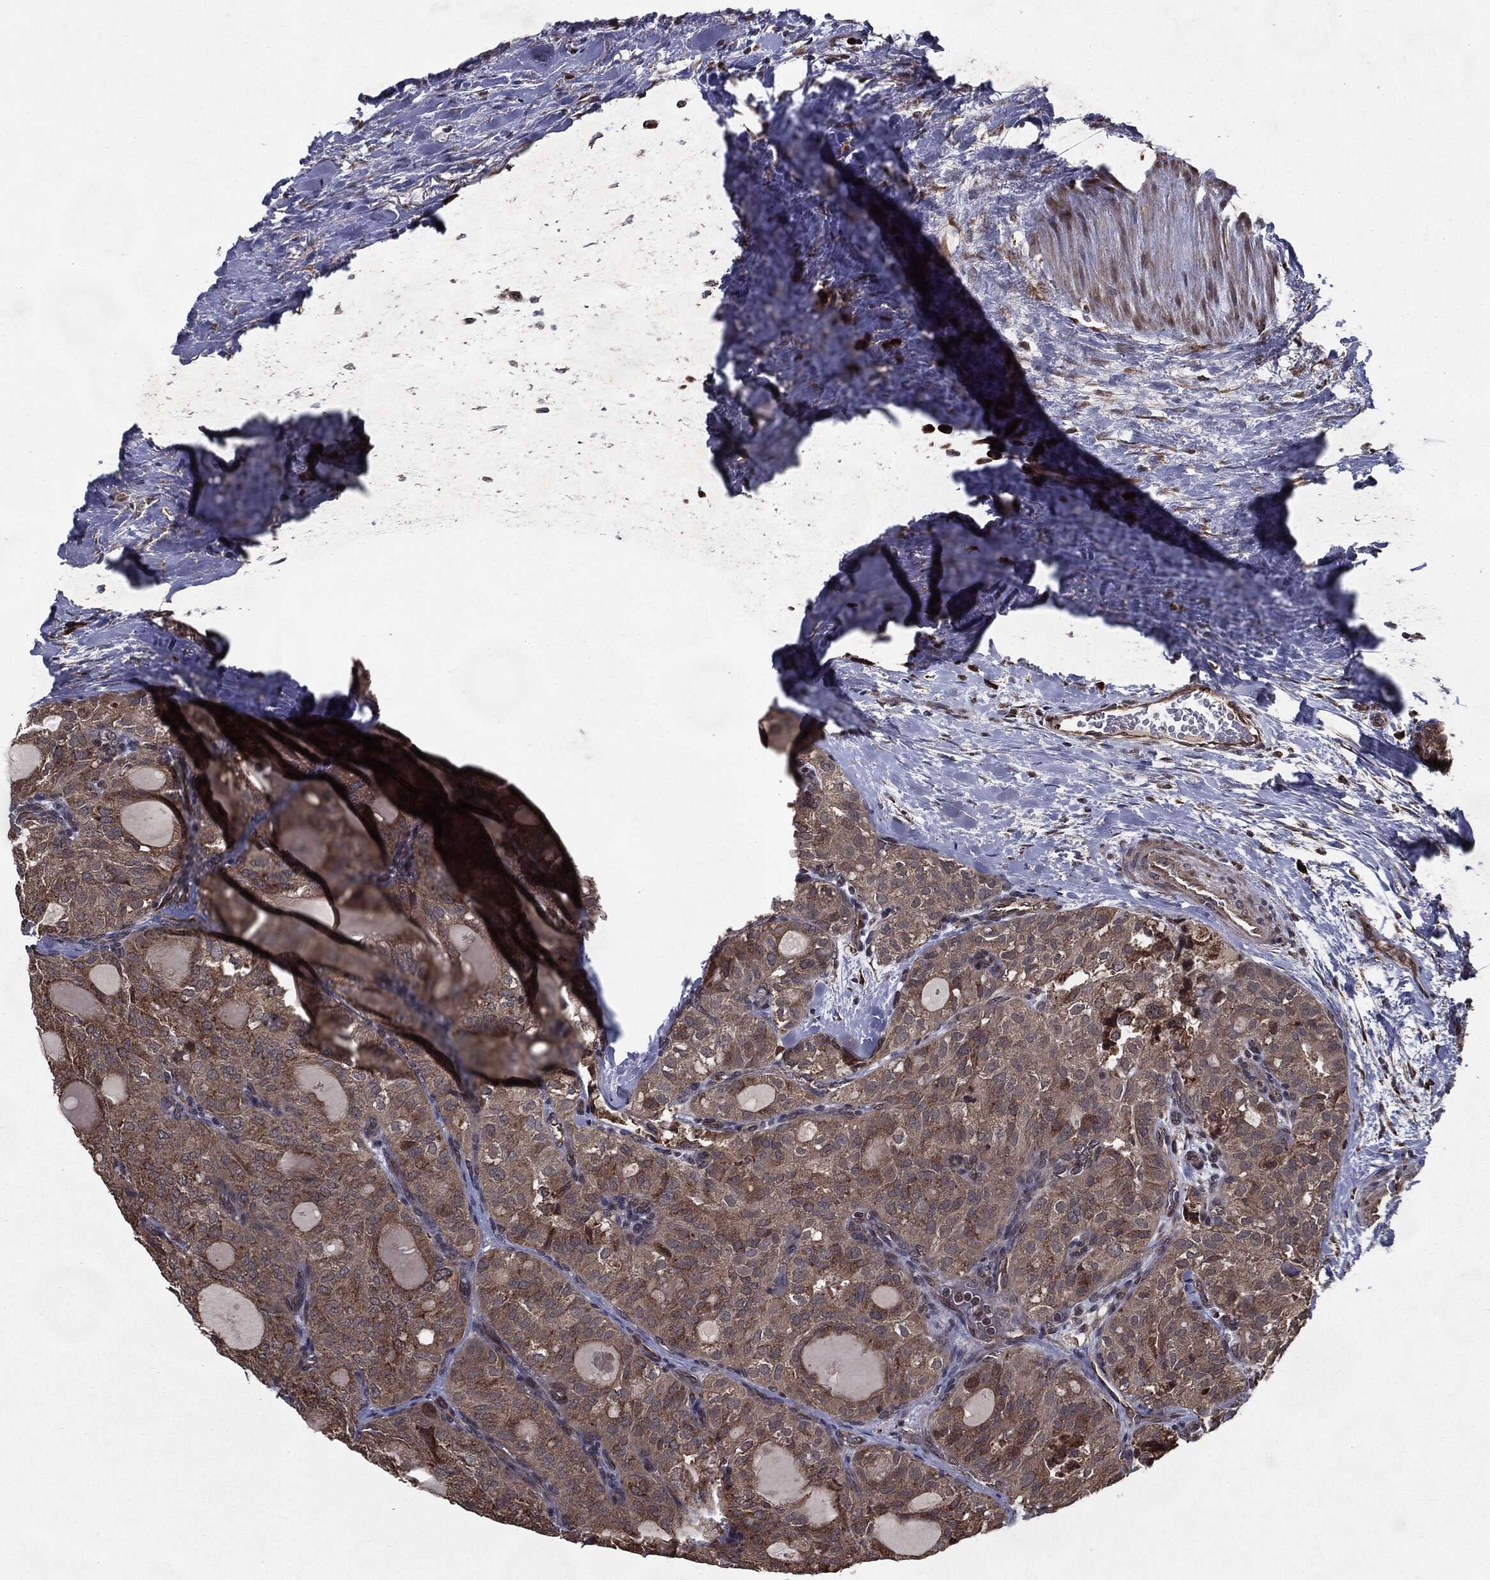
{"staining": {"intensity": "moderate", "quantity": ">75%", "location": "cytoplasmic/membranous"}, "tissue": "thyroid cancer", "cell_type": "Tumor cells", "image_type": "cancer", "snomed": [{"axis": "morphology", "description": "Follicular adenoma carcinoma, NOS"}, {"axis": "topography", "description": "Thyroid gland"}], "caption": "The photomicrograph shows immunohistochemical staining of thyroid cancer (follicular adenoma carcinoma). There is moderate cytoplasmic/membranous positivity is present in about >75% of tumor cells.", "gene": "HDAC5", "patient": {"sex": "male", "age": 75}}